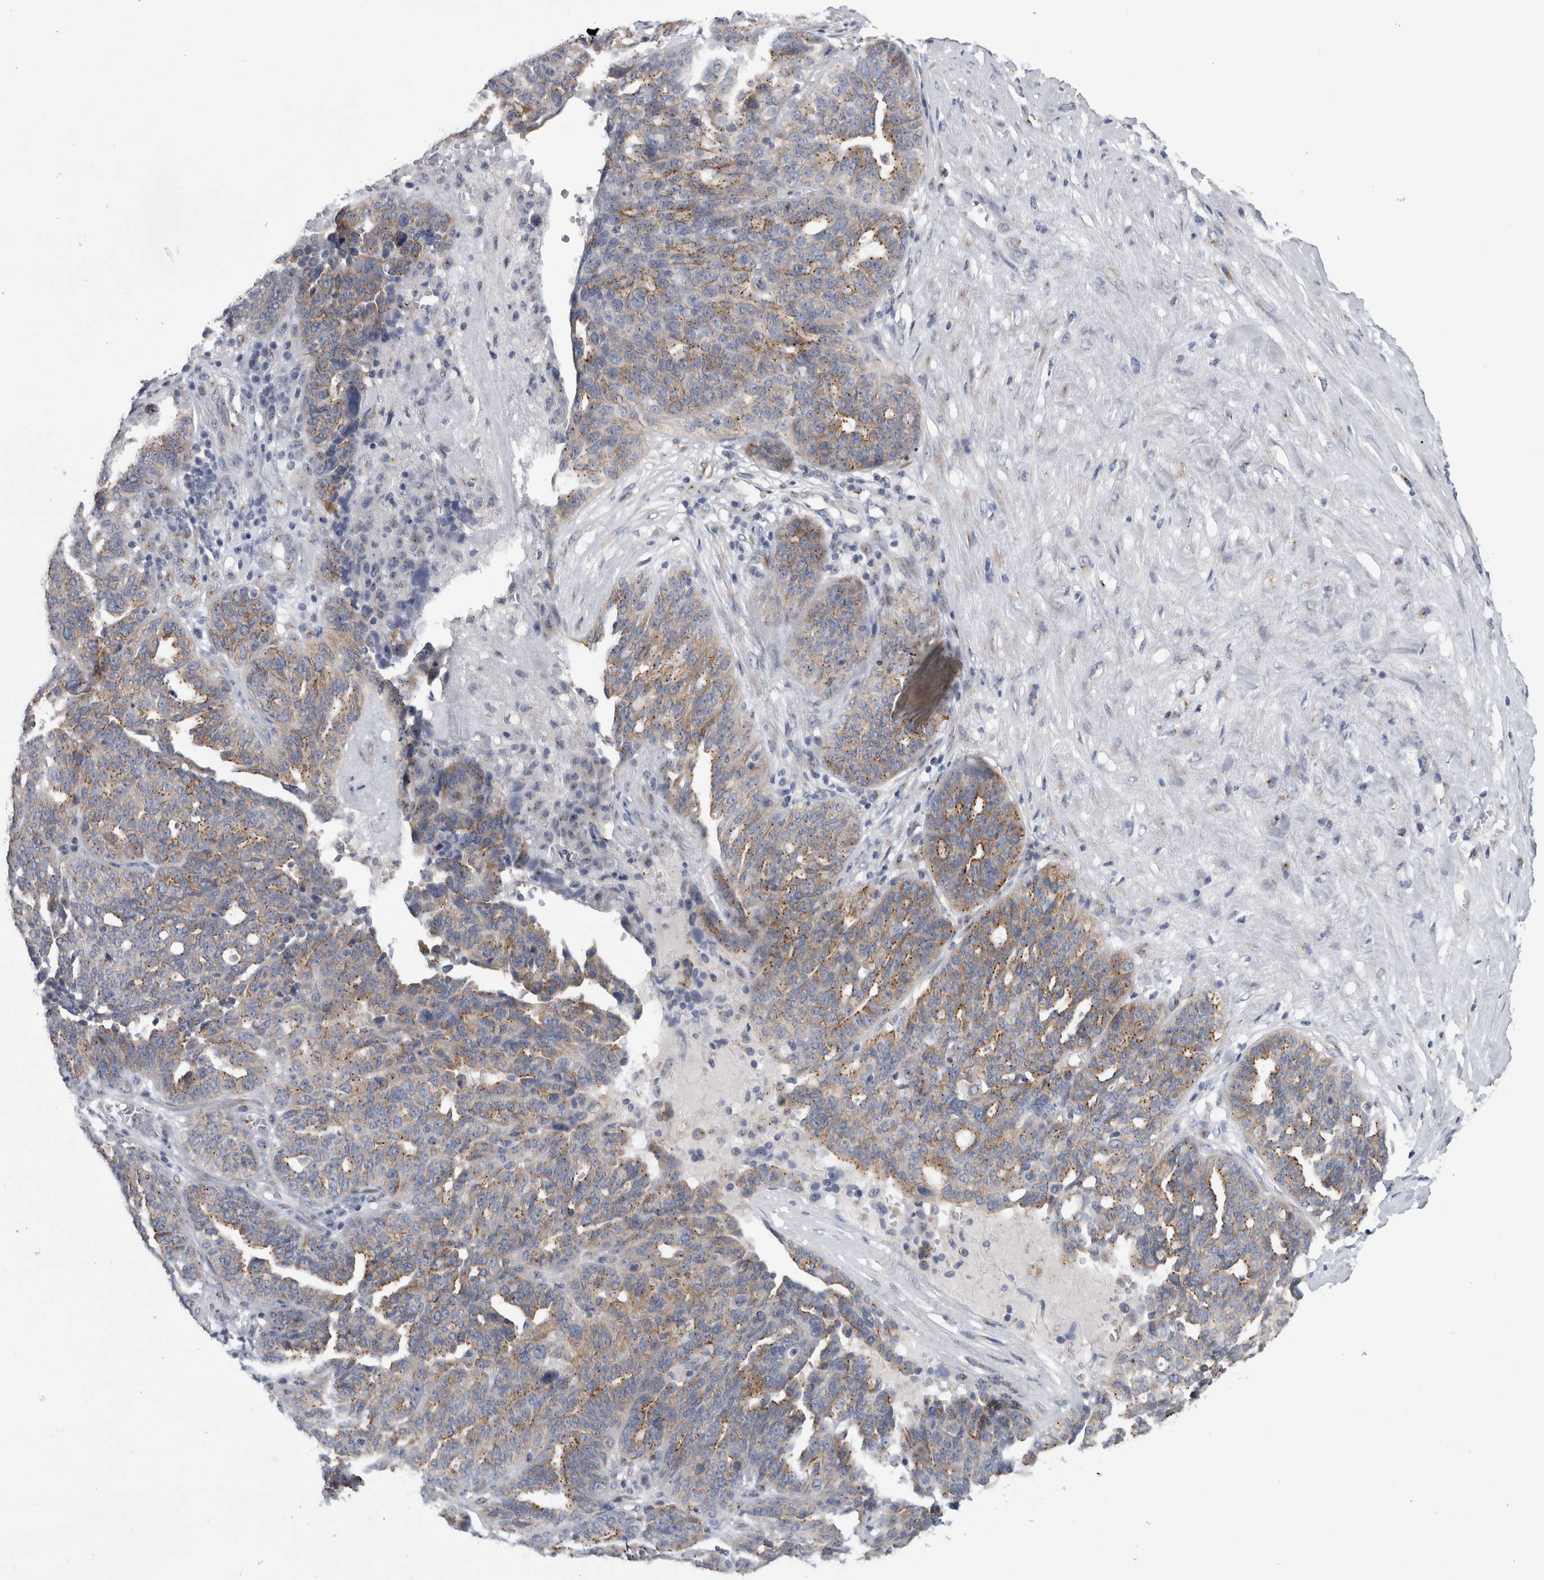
{"staining": {"intensity": "moderate", "quantity": ">75%", "location": "cytoplasmic/membranous"}, "tissue": "ovarian cancer", "cell_type": "Tumor cells", "image_type": "cancer", "snomed": [{"axis": "morphology", "description": "Cystadenocarcinoma, serous, NOS"}, {"axis": "topography", "description": "Ovary"}], "caption": "The histopathology image demonstrates staining of ovarian cancer, revealing moderate cytoplasmic/membranous protein staining (brown color) within tumor cells.", "gene": "AKAP9", "patient": {"sex": "female", "age": 59}}